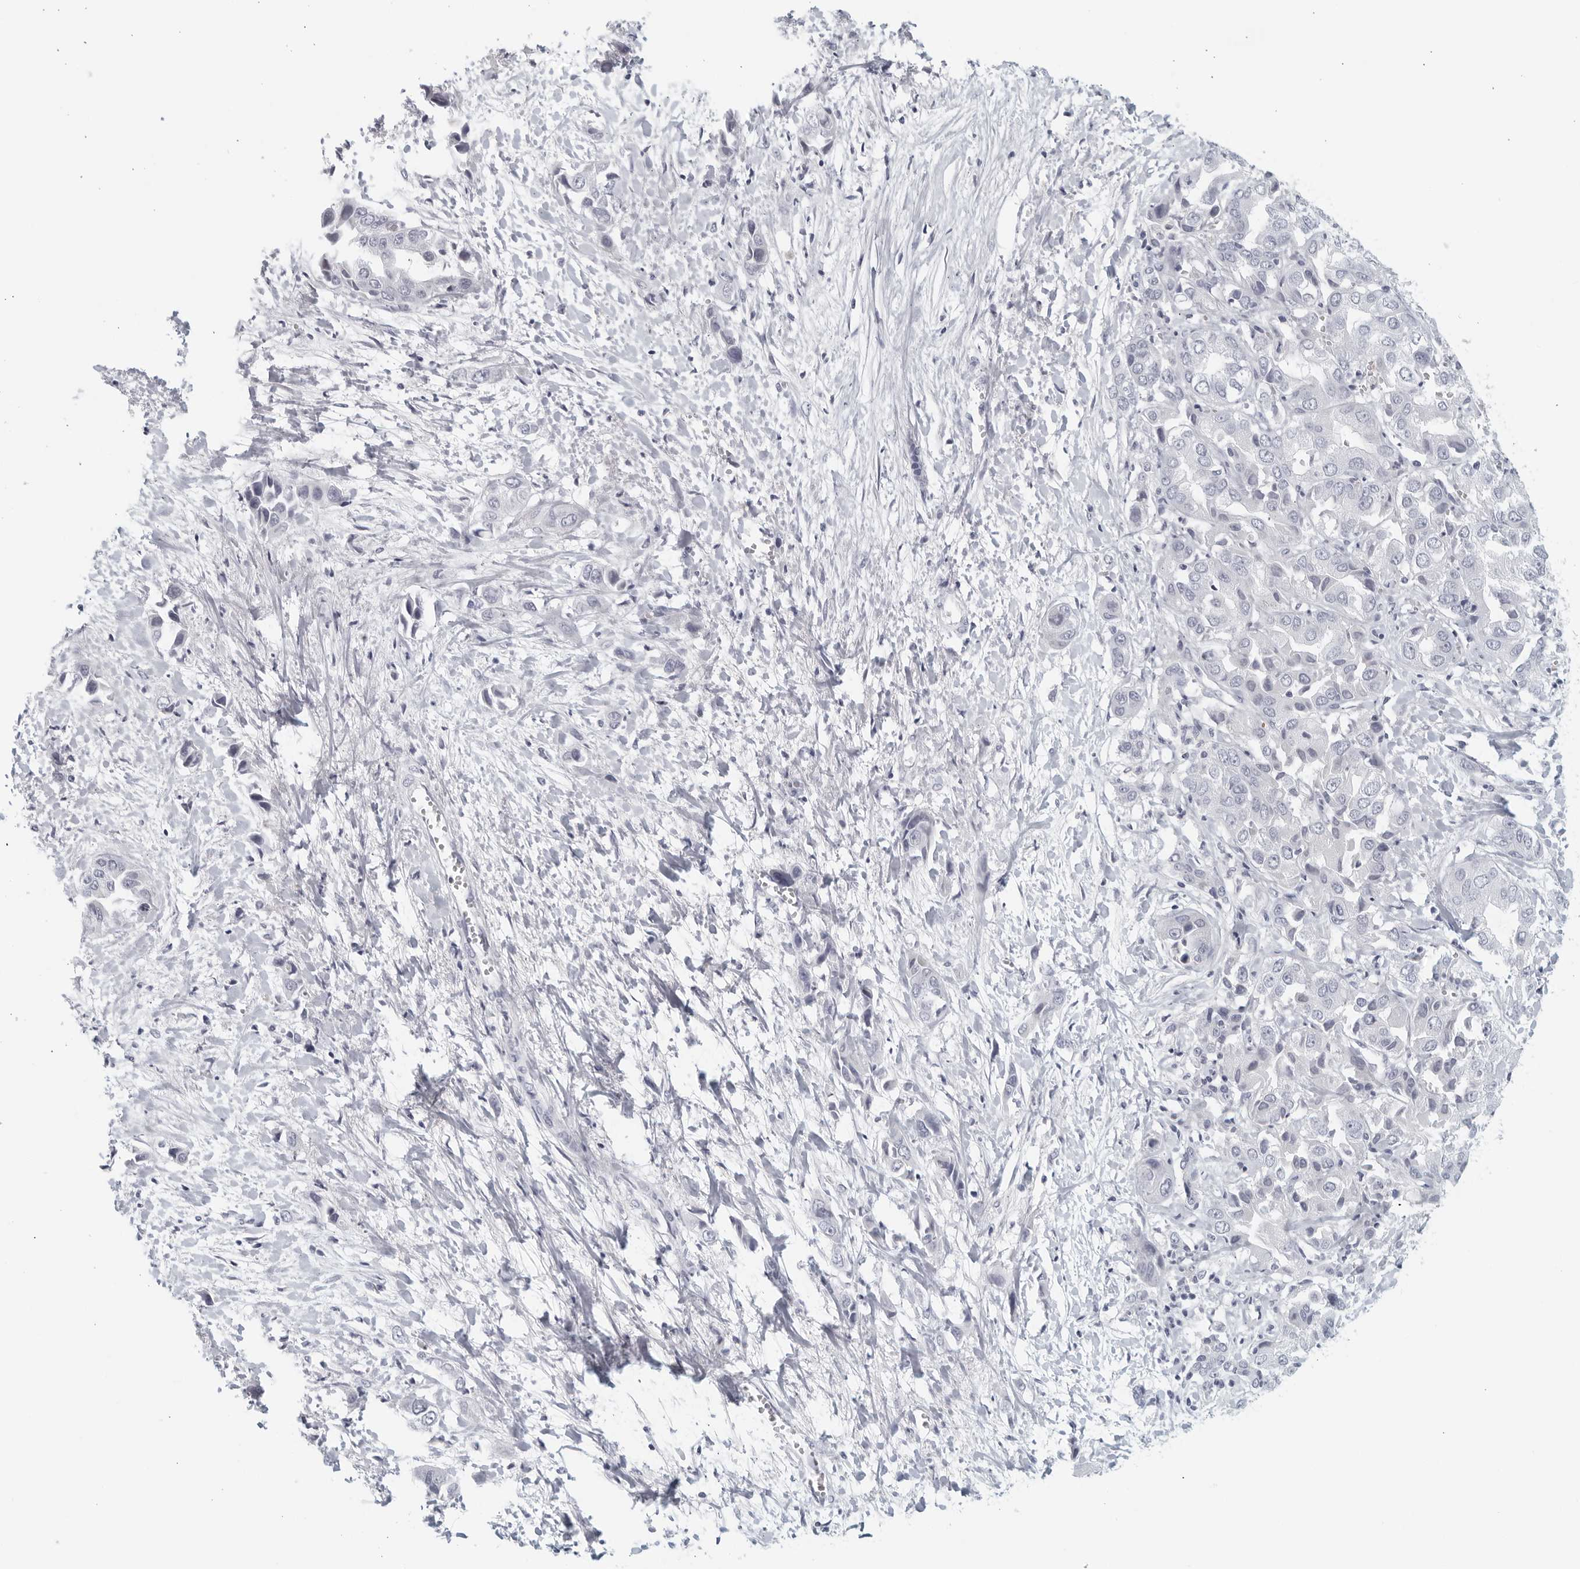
{"staining": {"intensity": "negative", "quantity": "none", "location": "none"}, "tissue": "liver cancer", "cell_type": "Tumor cells", "image_type": "cancer", "snomed": [{"axis": "morphology", "description": "Cholangiocarcinoma"}, {"axis": "topography", "description": "Liver"}], "caption": "IHC histopathology image of human liver cholangiocarcinoma stained for a protein (brown), which shows no positivity in tumor cells. (DAB immunohistochemistry with hematoxylin counter stain).", "gene": "MATN1", "patient": {"sex": "female", "age": 52}}